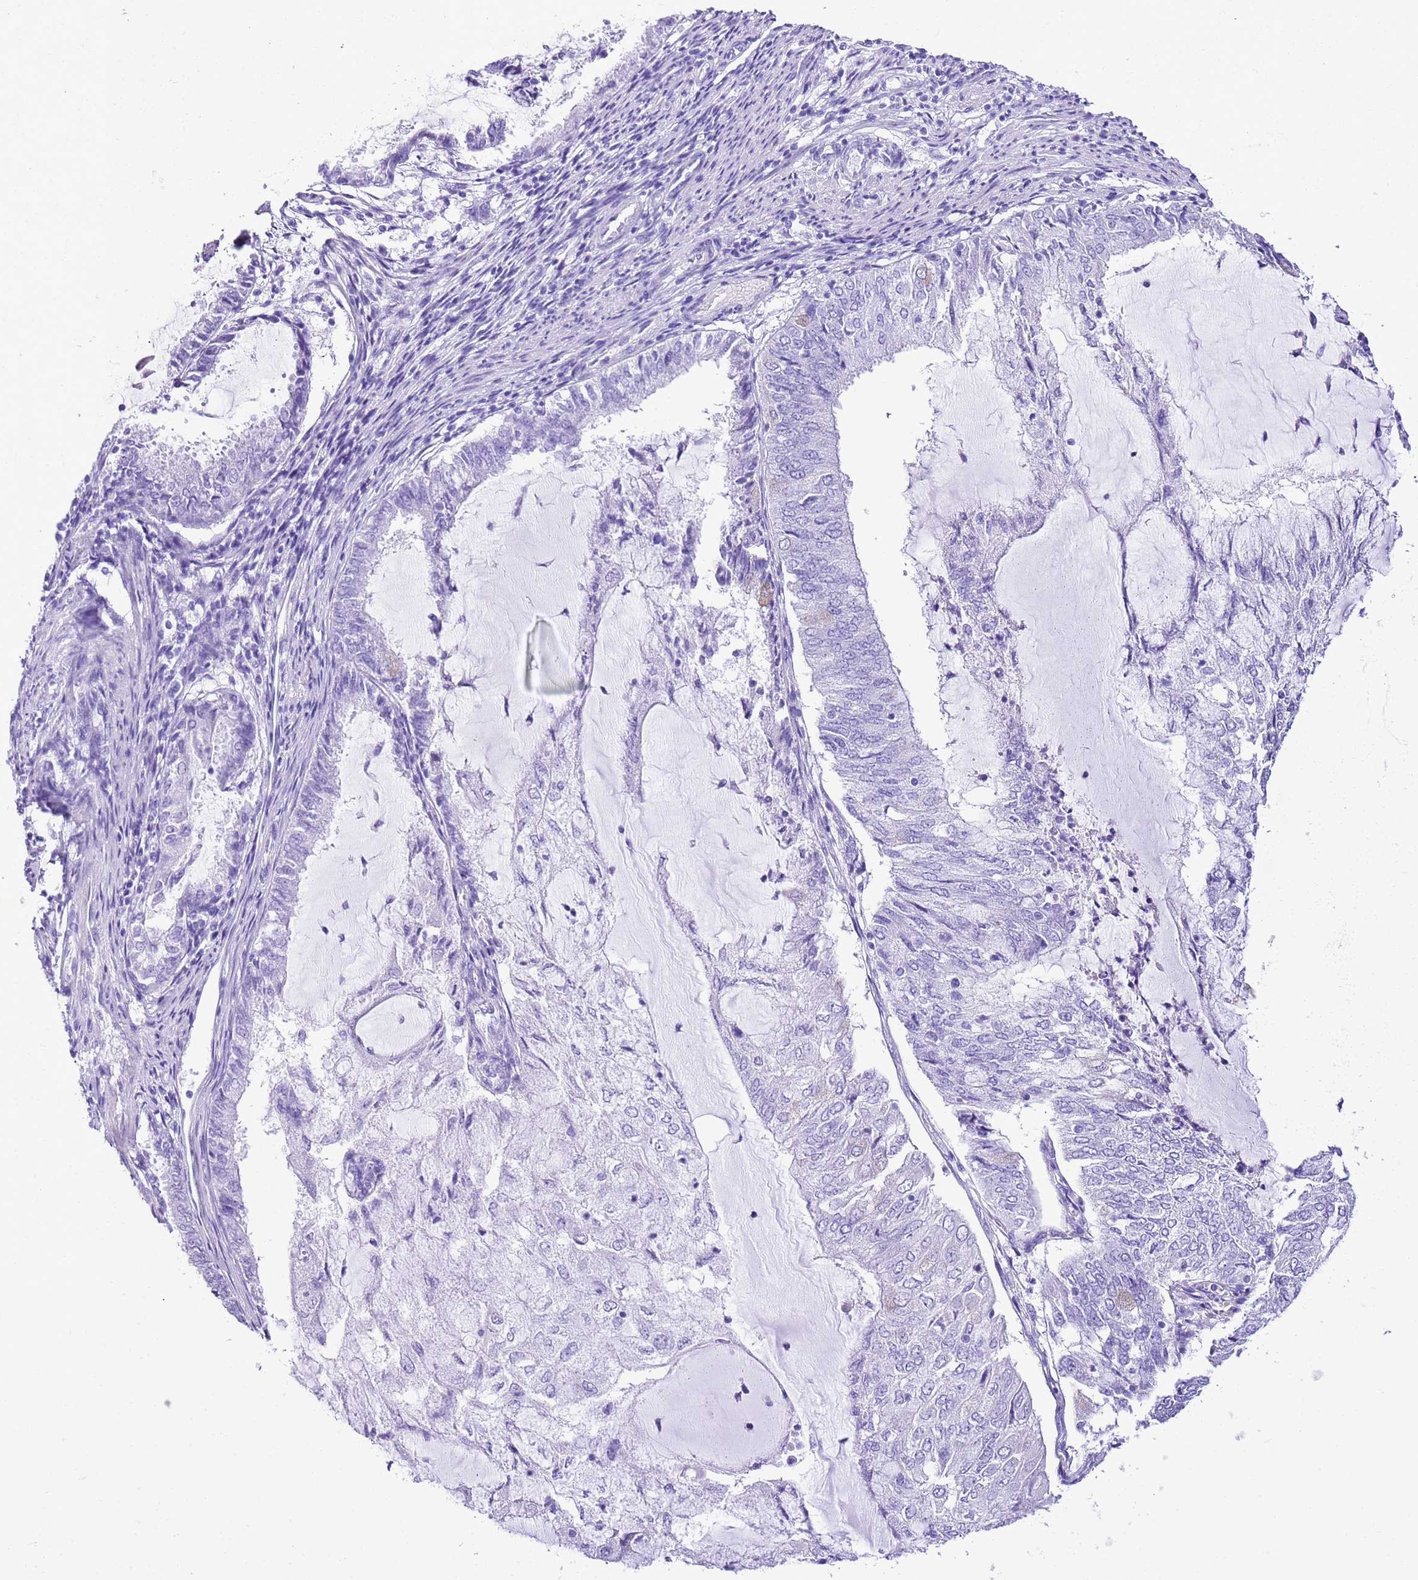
{"staining": {"intensity": "negative", "quantity": "none", "location": "none"}, "tissue": "endometrial cancer", "cell_type": "Tumor cells", "image_type": "cancer", "snomed": [{"axis": "morphology", "description": "Adenocarcinoma, NOS"}, {"axis": "topography", "description": "Endometrium"}], "caption": "DAB immunohistochemical staining of human endometrial cancer displays no significant expression in tumor cells.", "gene": "KCNC1", "patient": {"sex": "female", "age": 81}}